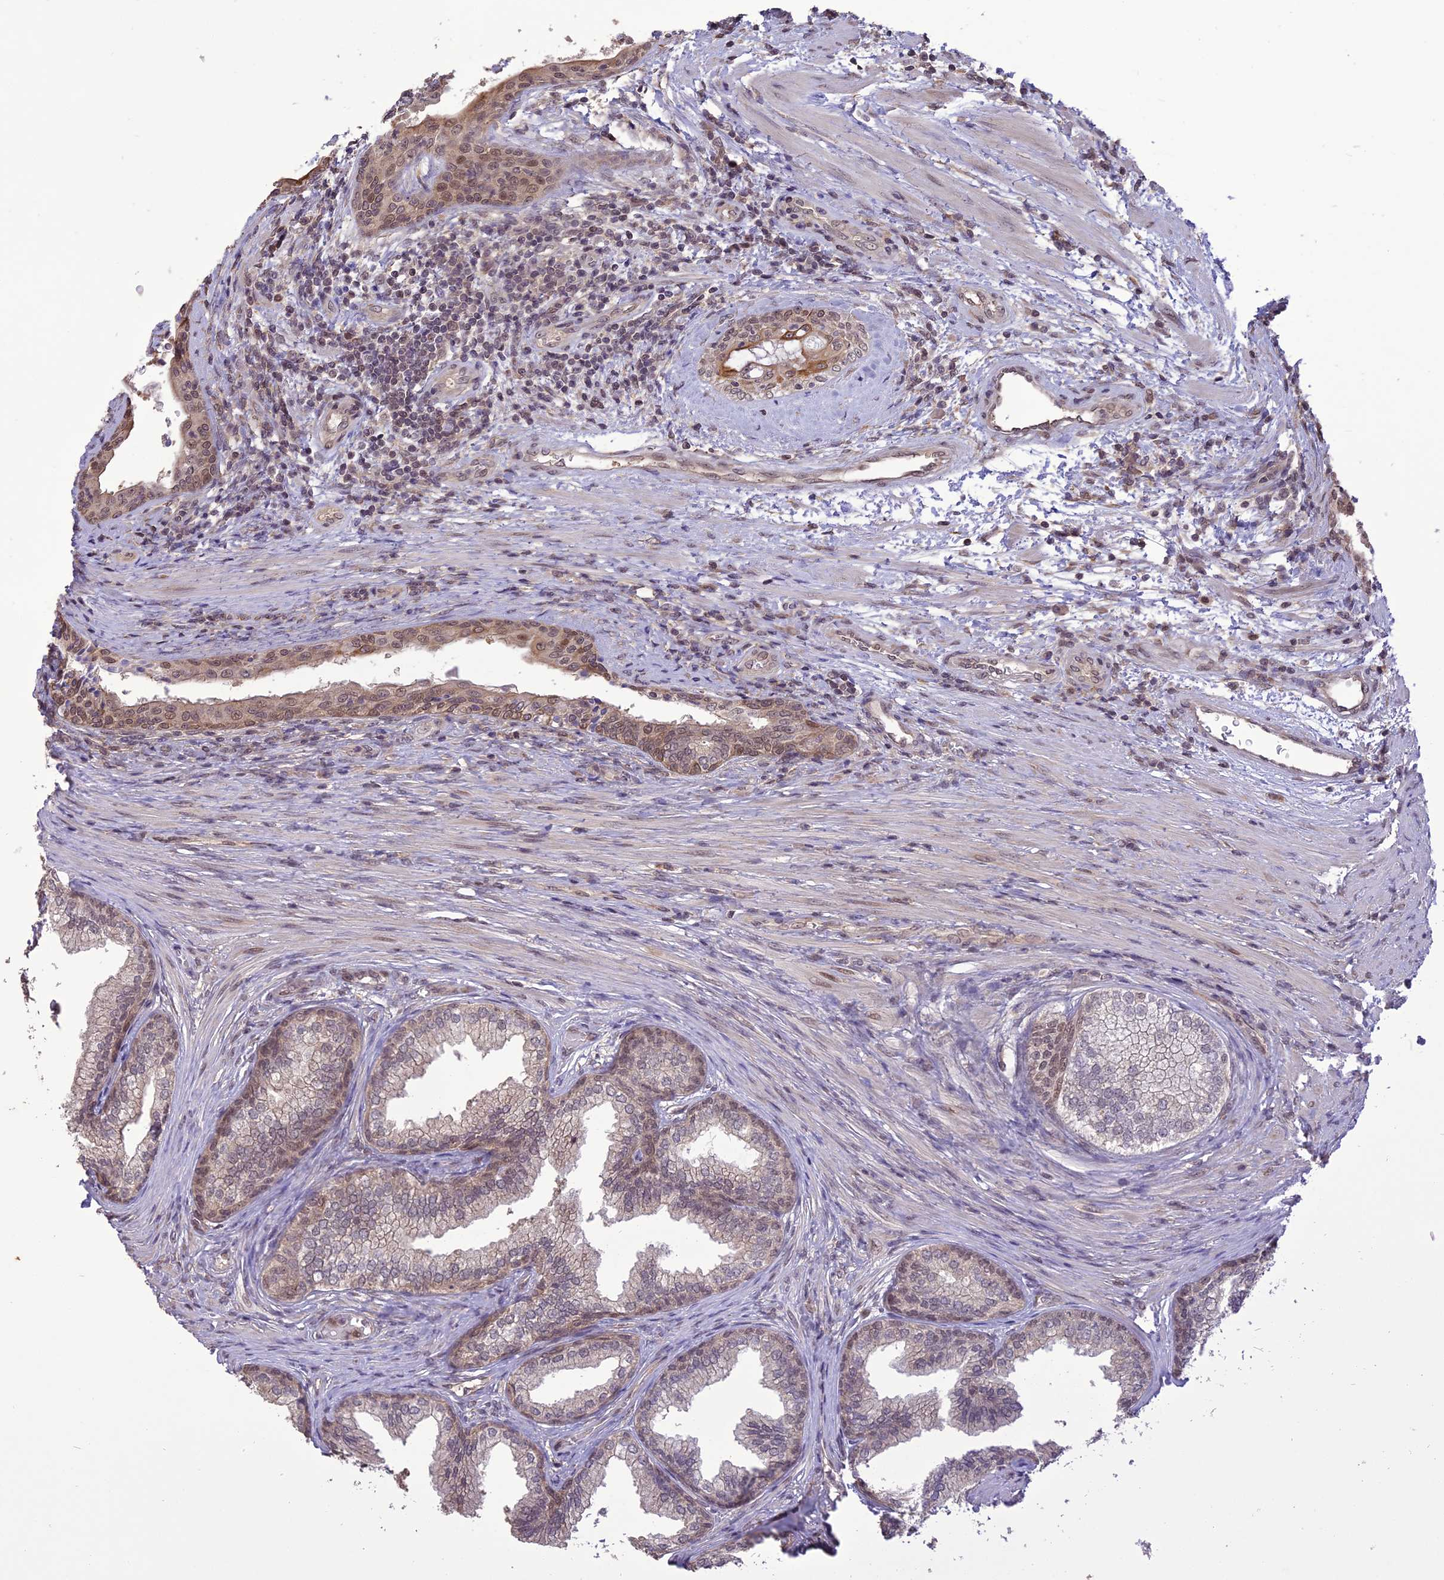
{"staining": {"intensity": "moderate", "quantity": "<25%", "location": "cytoplasmic/membranous,nuclear"}, "tissue": "prostate", "cell_type": "Glandular cells", "image_type": "normal", "snomed": [{"axis": "morphology", "description": "Normal tissue, NOS"}, {"axis": "topography", "description": "Prostate"}], "caption": "This image exhibits benign prostate stained with immunohistochemistry to label a protein in brown. The cytoplasmic/membranous,nuclear of glandular cells show moderate positivity for the protein. Nuclei are counter-stained blue.", "gene": "TIGD7", "patient": {"sex": "male", "age": 76}}